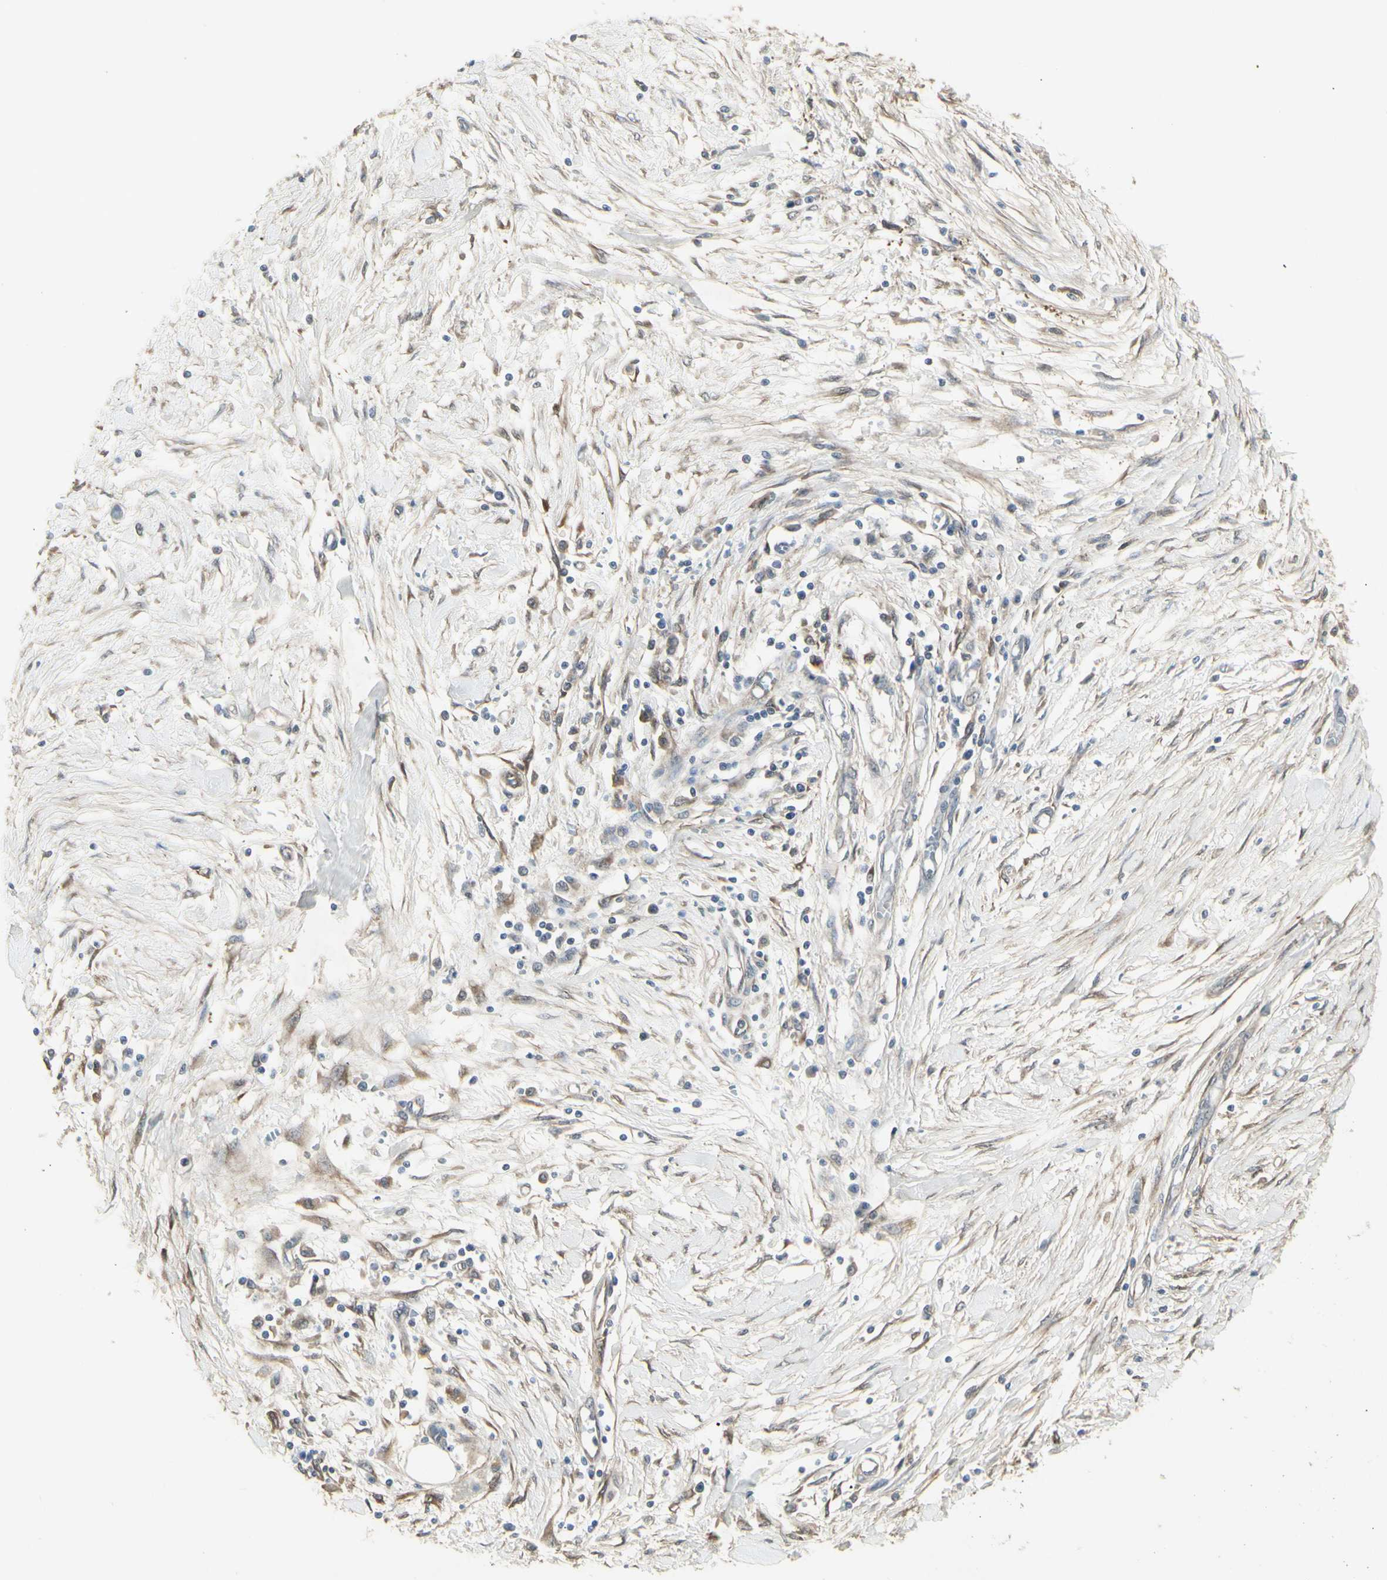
{"staining": {"intensity": "moderate", "quantity": ">75%", "location": "cytoplasmic/membranous"}, "tissue": "pancreatic cancer", "cell_type": "Tumor cells", "image_type": "cancer", "snomed": [{"axis": "morphology", "description": "Adenocarcinoma, NOS"}, {"axis": "topography", "description": "Pancreas"}], "caption": "Immunohistochemistry histopathology image of neoplastic tissue: adenocarcinoma (pancreatic) stained using IHC demonstrates medium levels of moderate protein expression localized specifically in the cytoplasmic/membranous of tumor cells, appearing as a cytoplasmic/membranous brown color.", "gene": "CHURC1-FNTB", "patient": {"sex": "female", "age": 70}}